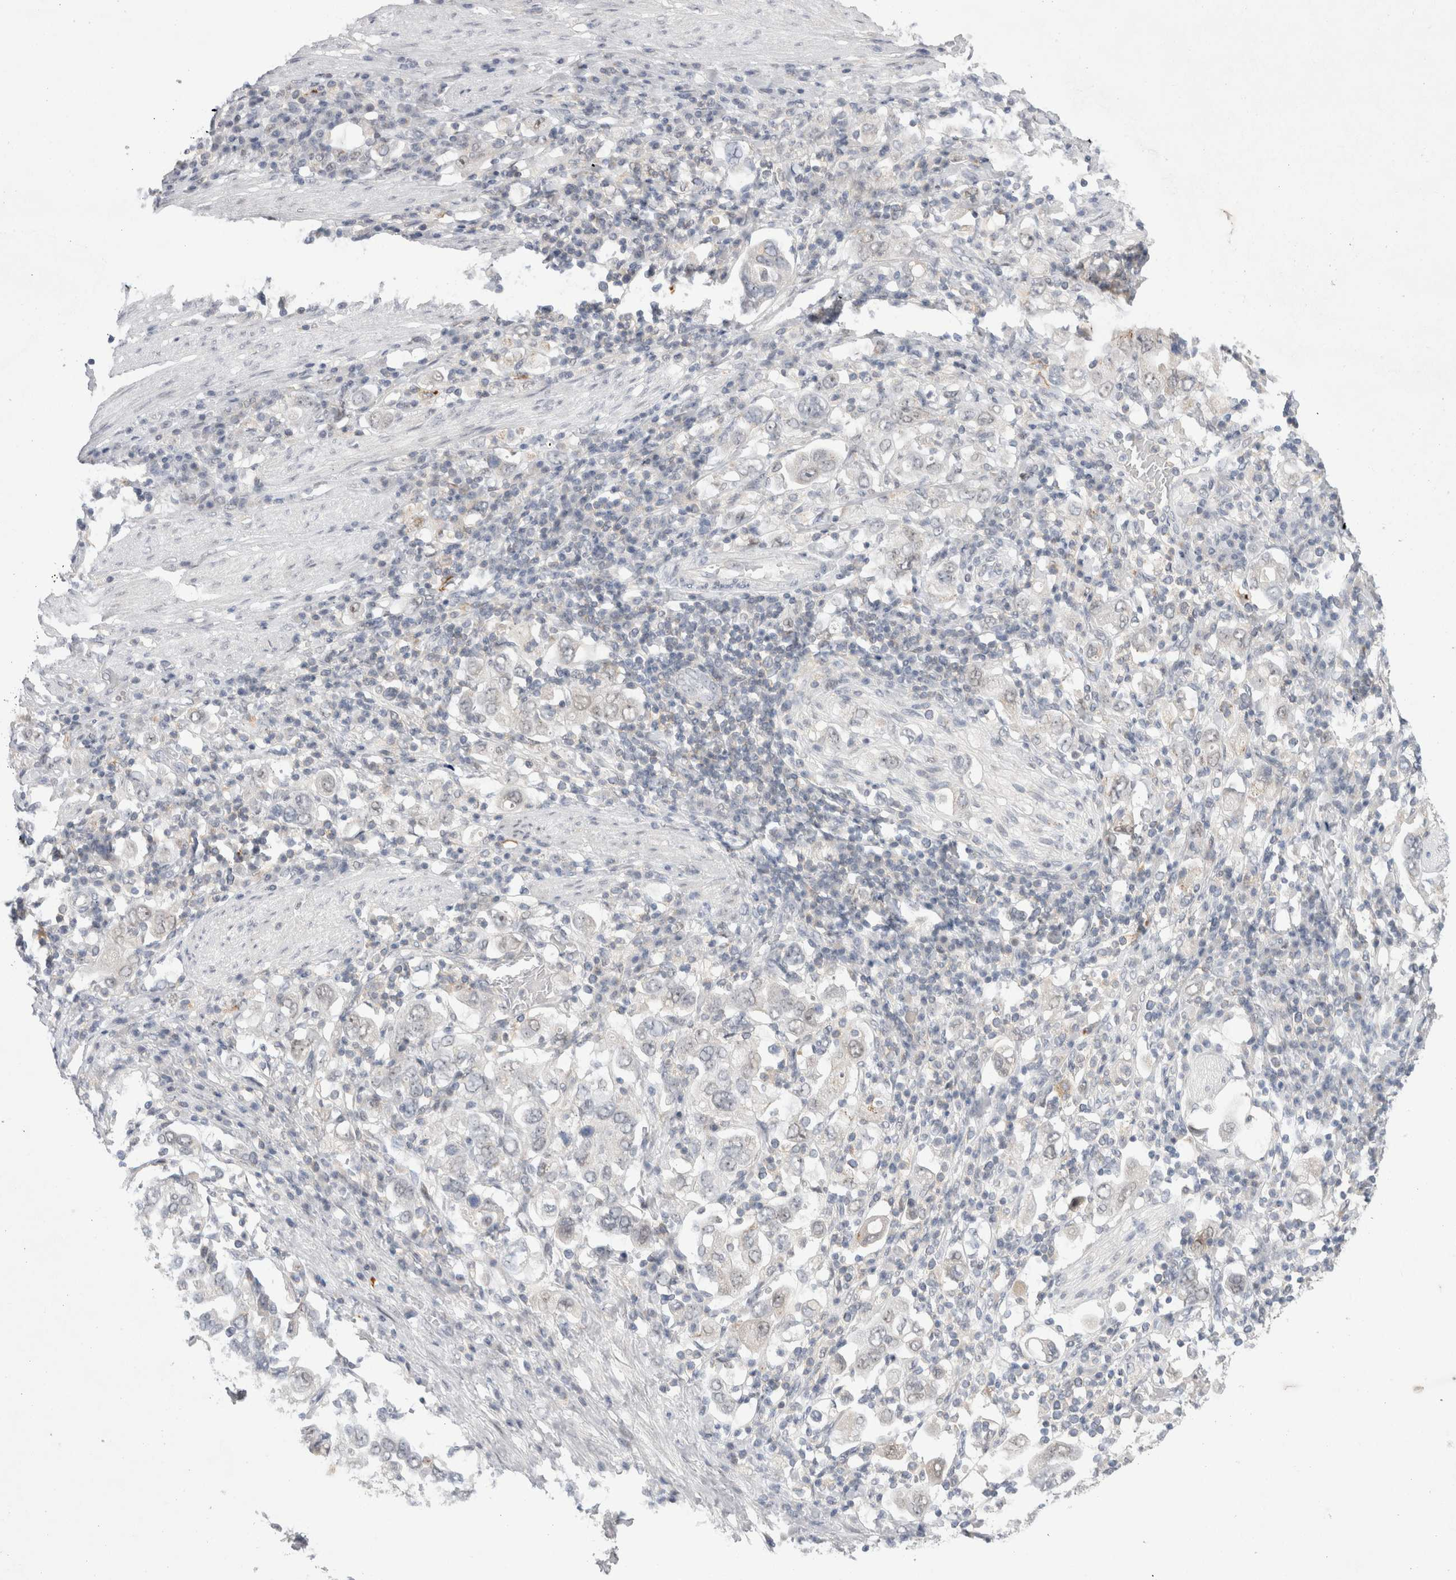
{"staining": {"intensity": "negative", "quantity": "none", "location": "none"}, "tissue": "stomach cancer", "cell_type": "Tumor cells", "image_type": "cancer", "snomed": [{"axis": "morphology", "description": "Adenocarcinoma, NOS"}, {"axis": "topography", "description": "Stomach, upper"}], "caption": "Stomach cancer stained for a protein using IHC displays no staining tumor cells.", "gene": "CERS5", "patient": {"sex": "male", "age": 62}}